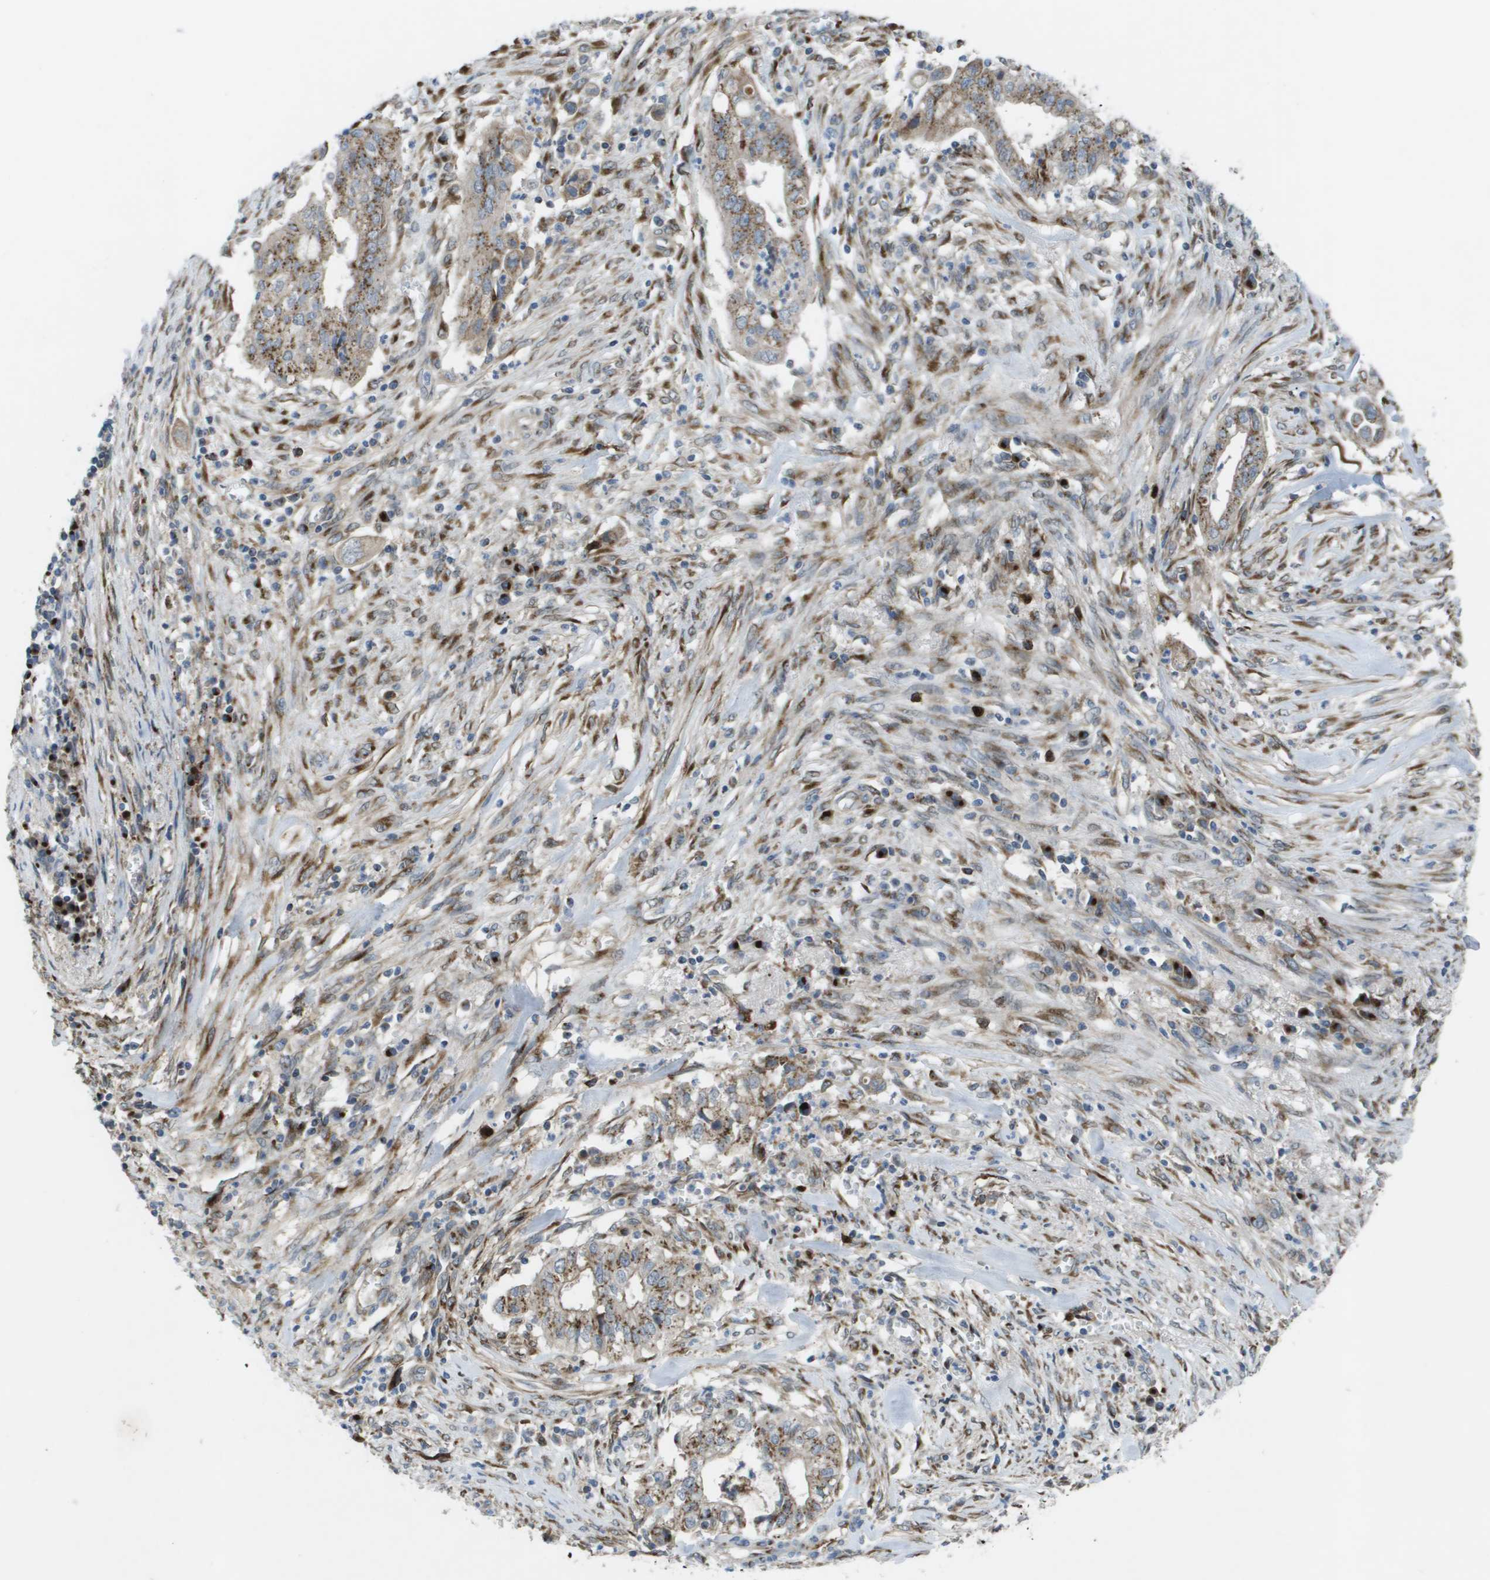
{"staining": {"intensity": "moderate", "quantity": ">75%", "location": "cytoplasmic/membranous"}, "tissue": "cervical cancer", "cell_type": "Tumor cells", "image_type": "cancer", "snomed": [{"axis": "morphology", "description": "Adenocarcinoma, NOS"}, {"axis": "topography", "description": "Cervix"}], "caption": "Immunohistochemistry (IHC) photomicrograph of human cervical cancer (adenocarcinoma) stained for a protein (brown), which displays medium levels of moderate cytoplasmic/membranous expression in approximately >75% of tumor cells.", "gene": "QSOX2", "patient": {"sex": "female", "age": 44}}